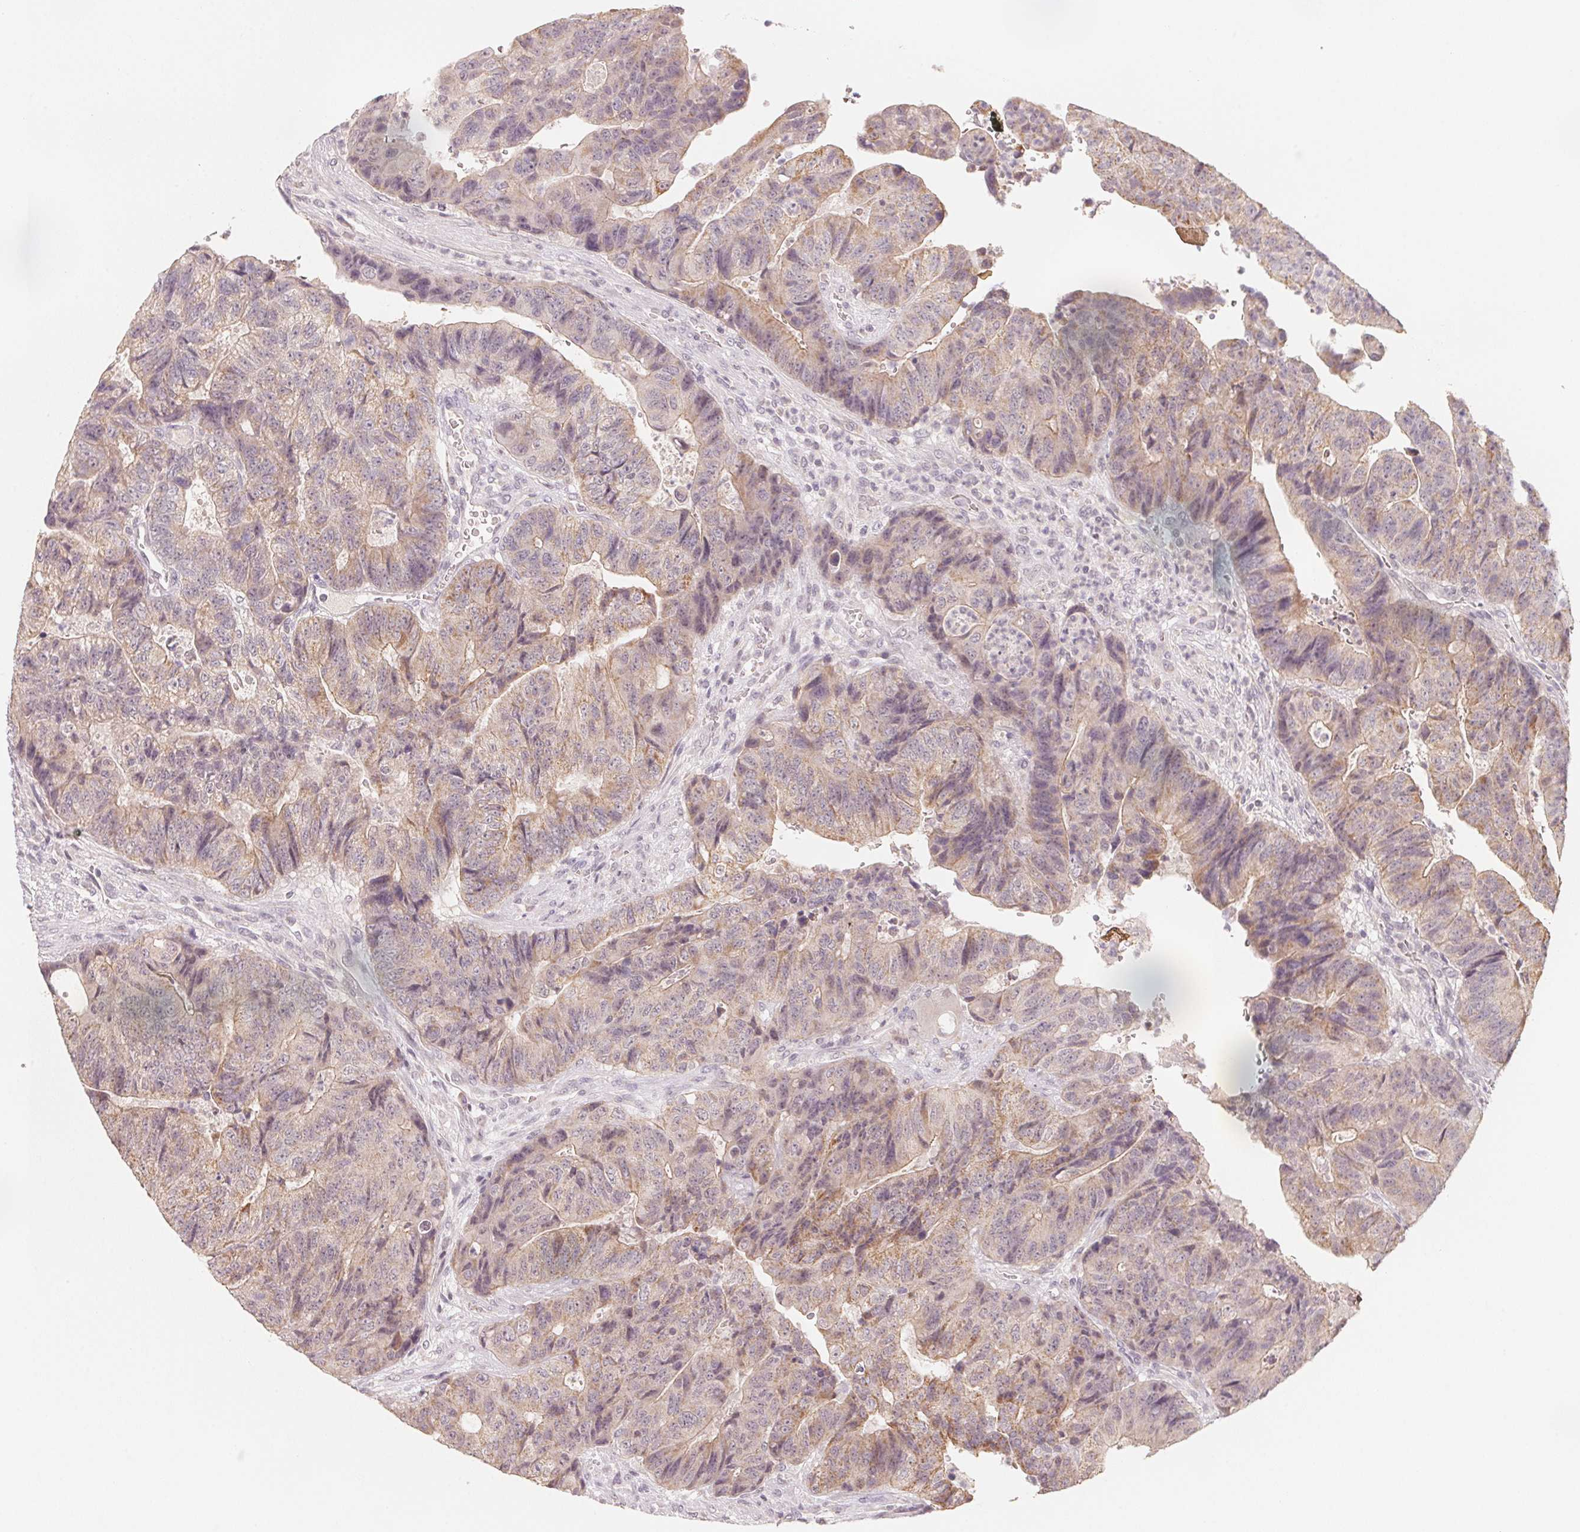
{"staining": {"intensity": "weak", "quantity": ">75%", "location": "cytoplasmic/membranous"}, "tissue": "colorectal cancer", "cell_type": "Tumor cells", "image_type": "cancer", "snomed": [{"axis": "morphology", "description": "Normal tissue, NOS"}, {"axis": "morphology", "description": "Adenocarcinoma, NOS"}, {"axis": "topography", "description": "Colon"}], "caption": "Protein expression analysis of human colorectal cancer reveals weak cytoplasmic/membranous expression in approximately >75% of tumor cells.", "gene": "ANKRD31", "patient": {"sex": "female", "age": 48}}